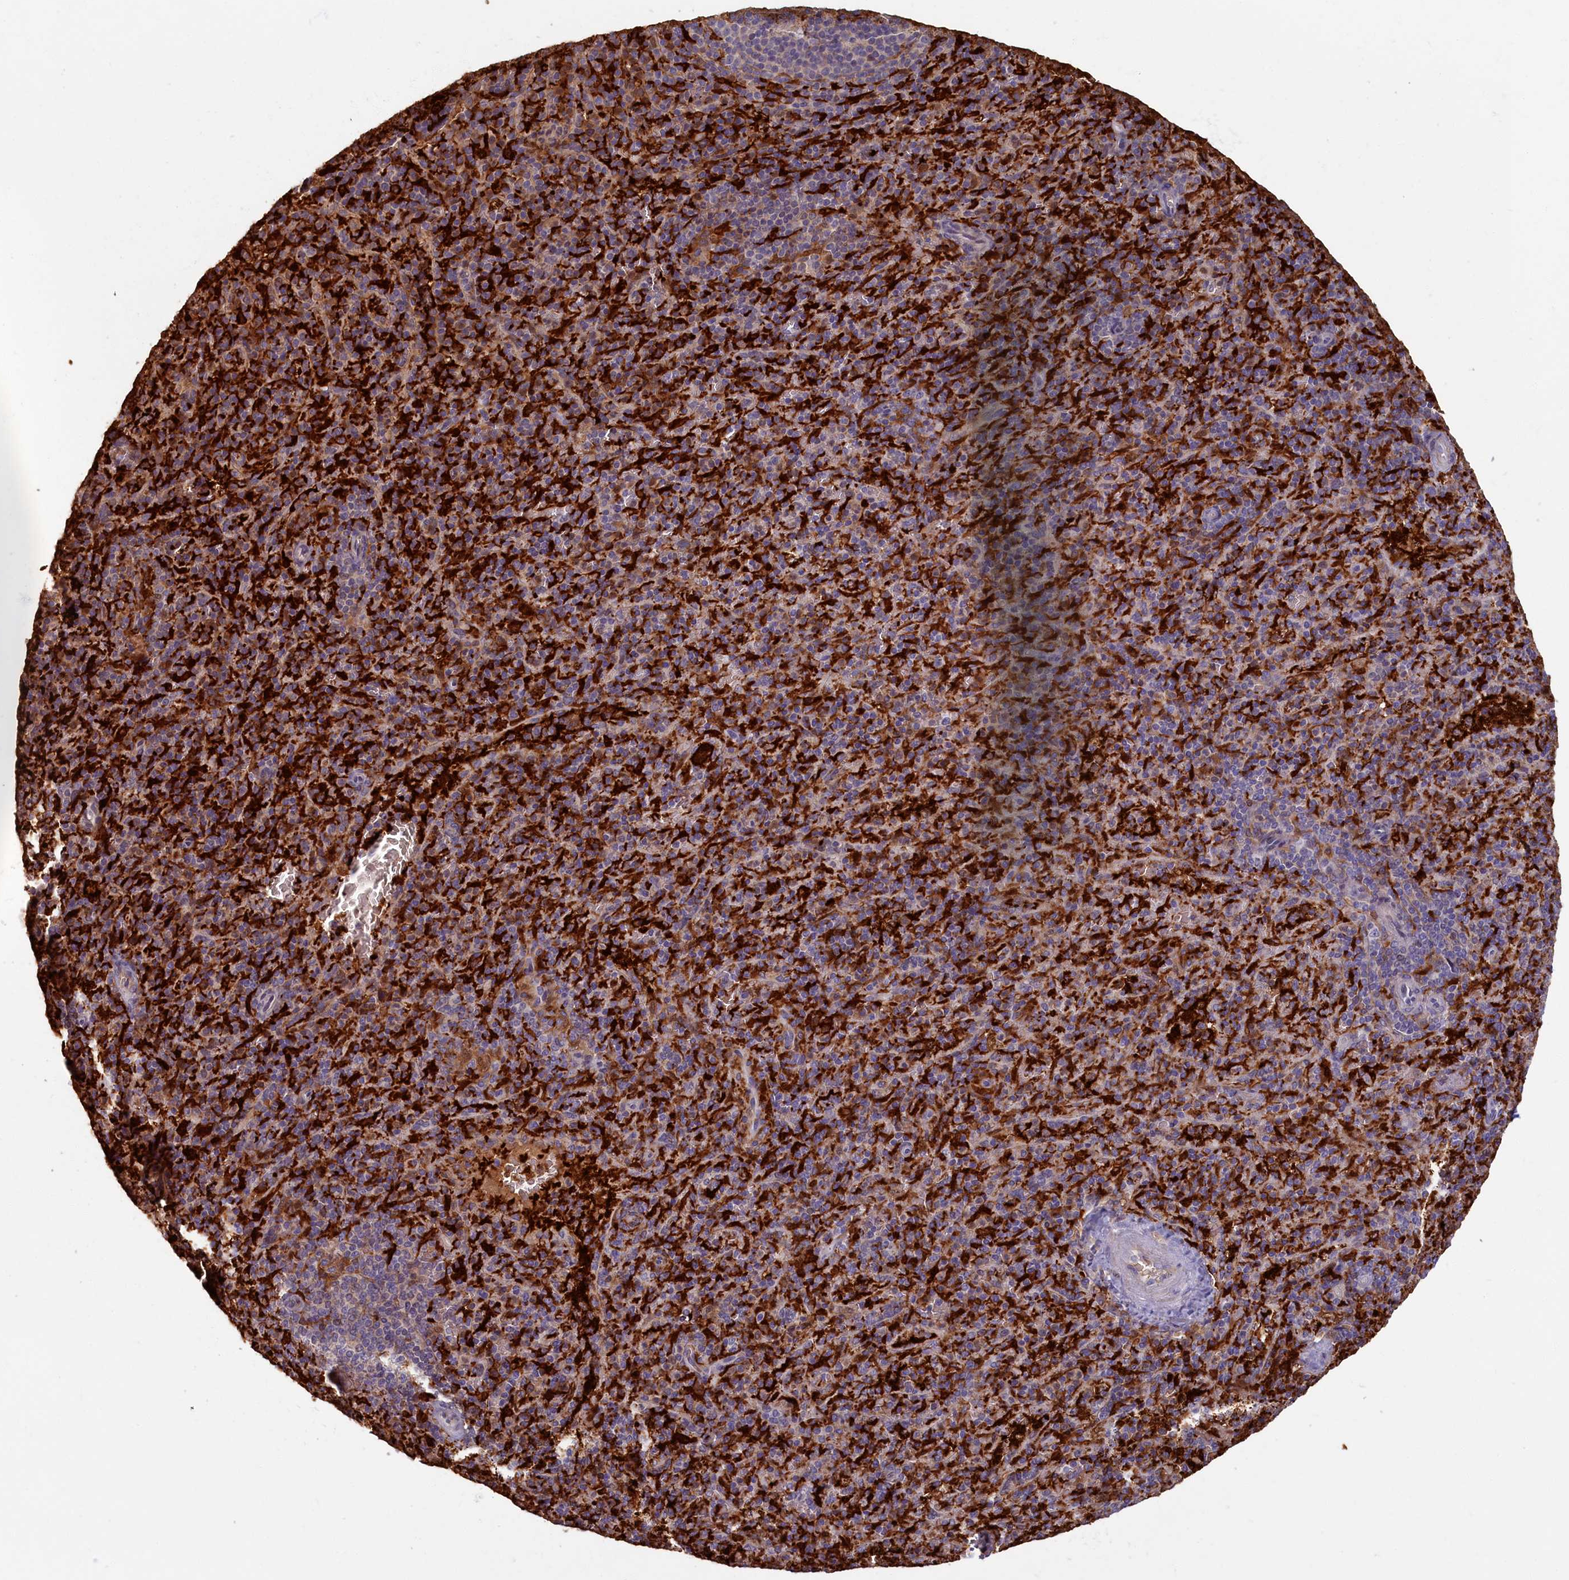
{"staining": {"intensity": "strong", "quantity": "<25%", "location": "cytoplasmic/membranous"}, "tissue": "spleen", "cell_type": "Cells in red pulp", "image_type": "normal", "snomed": [{"axis": "morphology", "description": "Normal tissue, NOS"}, {"axis": "topography", "description": "Spleen"}], "caption": "IHC image of benign spleen: spleen stained using immunohistochemistry (IHC) reveals medium levels of strong protein expression localized specifically in the cytoplasmic/membranous of cells in red pulp, appearing as a cytoplasmic/membranous brown color.", "gene": "BLVRB", "patient": {"sex": "male", "age": 82}}